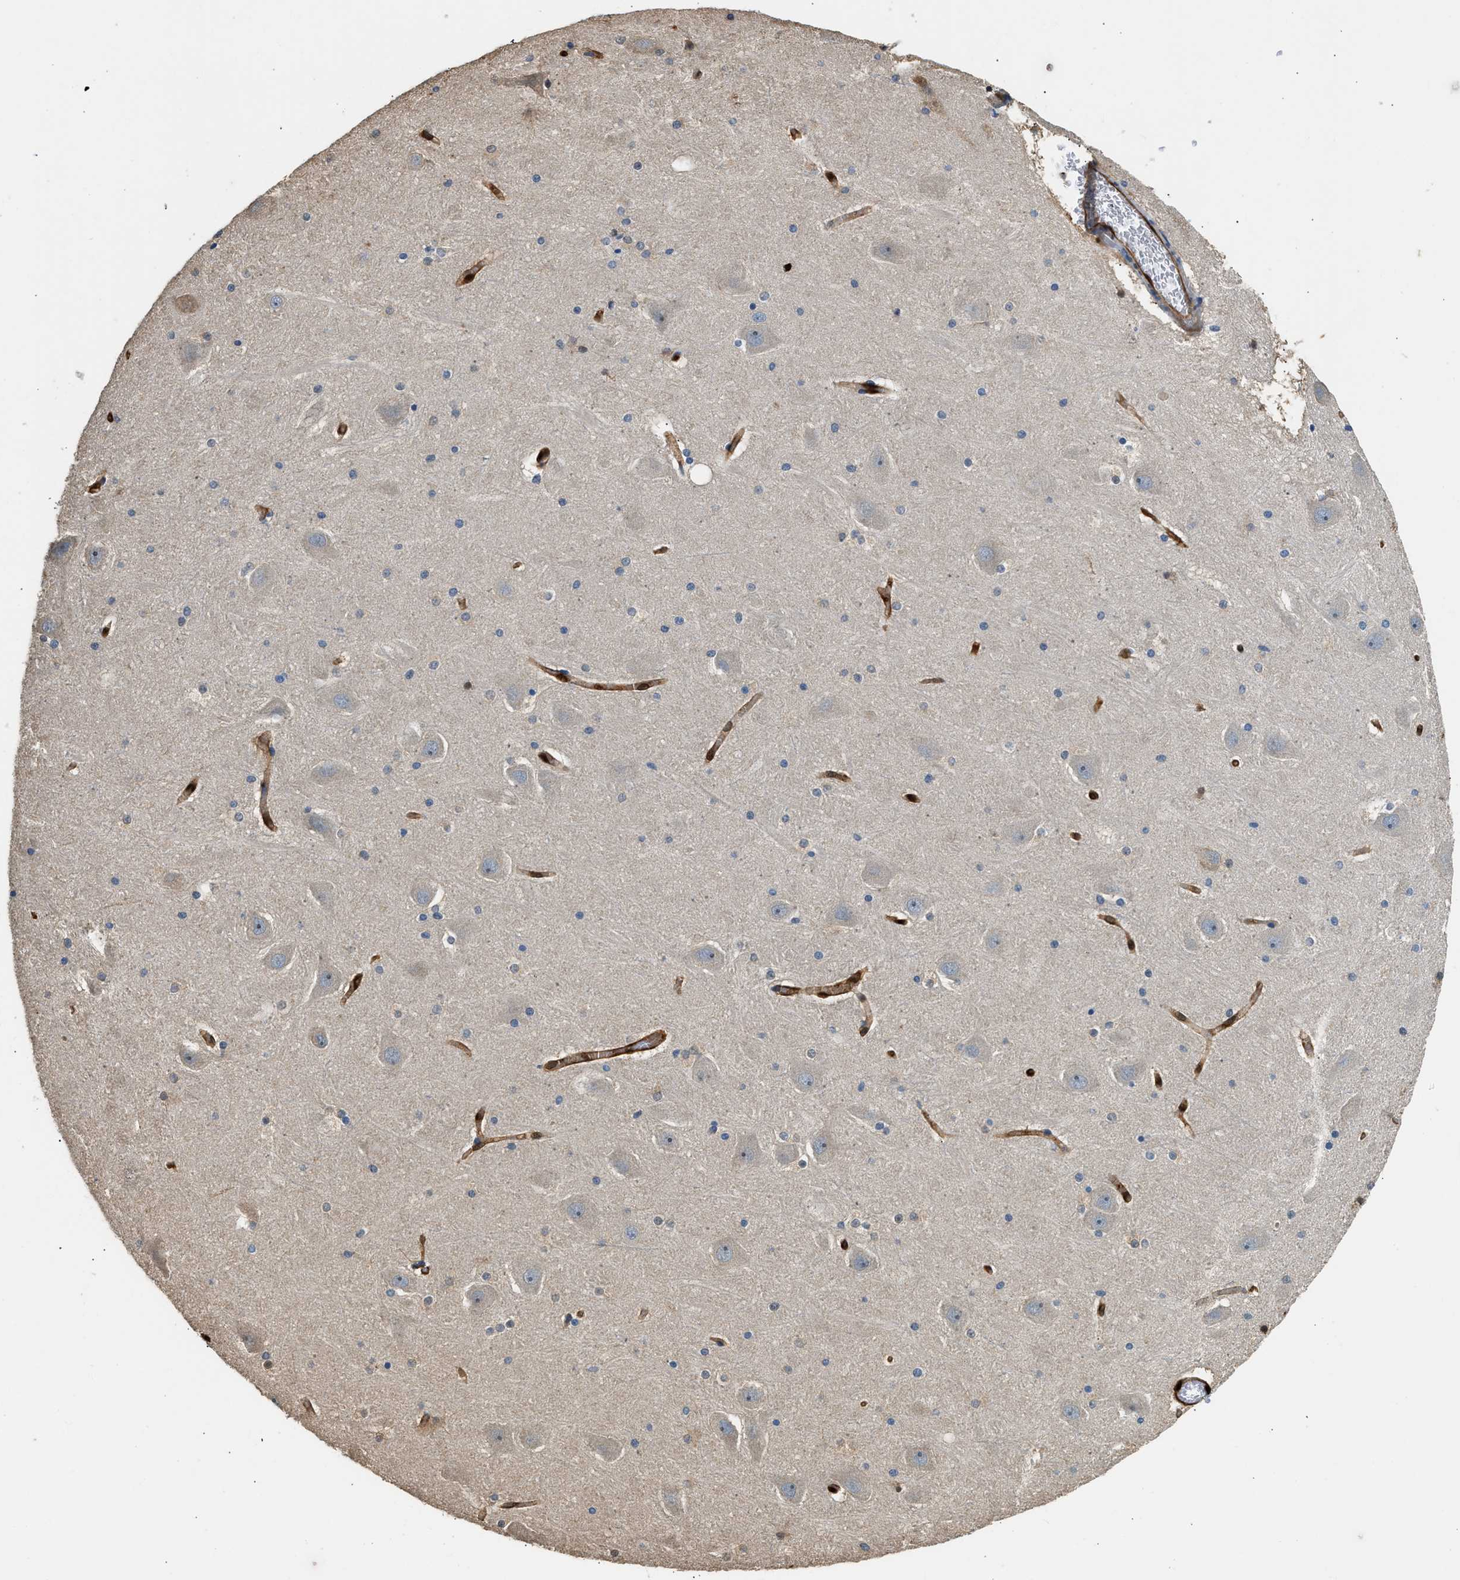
{"staining": {"intensity": "negative", "quantity": "none", "location": "none"}, "tissue": "hippocampus", "cell_type": "Glial cells", "image_type": "normal", "snomed": [{"axis": "morphology", "description": "Normal tissue, NOS"}, {"axis": "topography", "description": "Hippocampus"}], "caption": "Immunohistochemistry (IHC) micrograph of unremarkable hippocampus: hippocampus stained with DAB reveals no significant protein positivity in glial cells.", "gene": "ANXA3", "patient": {"sex": "male", "age": 45}}